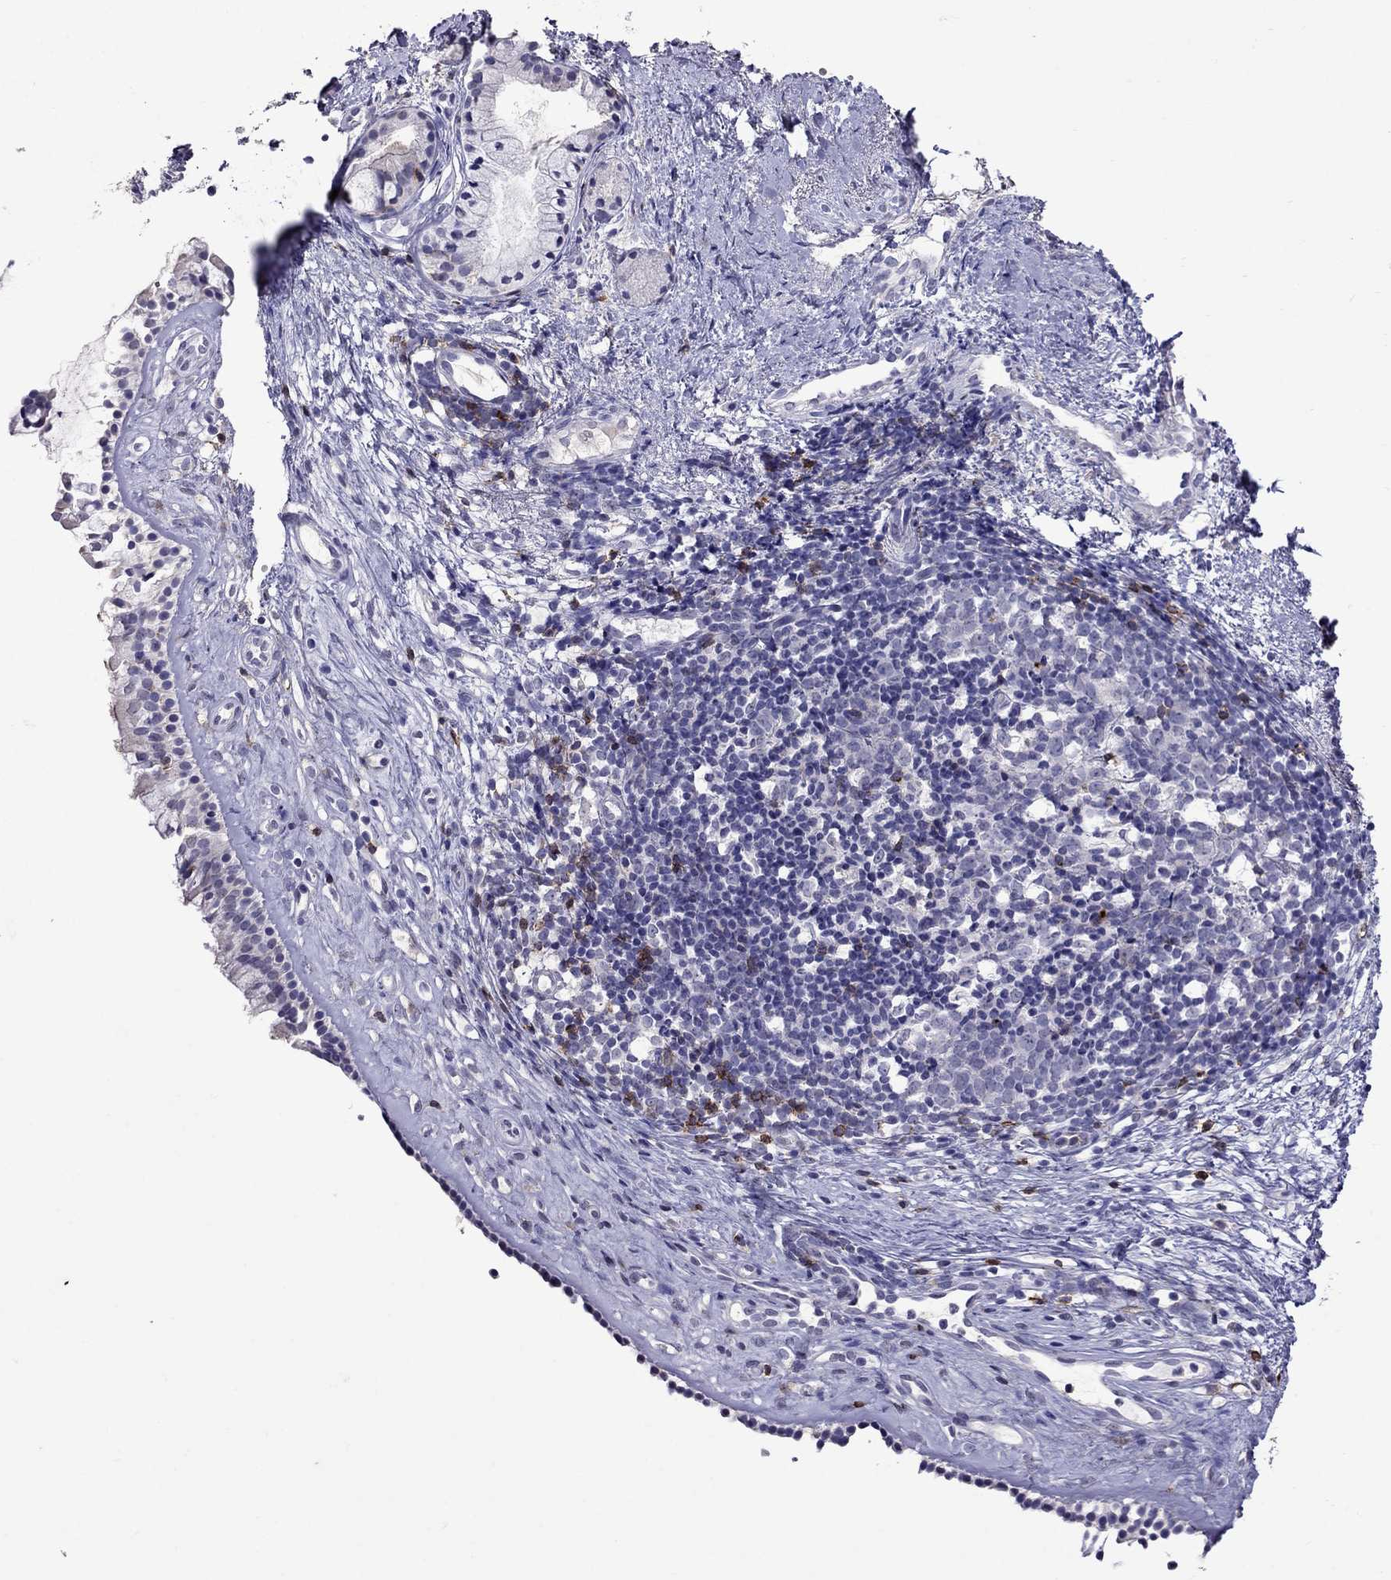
{"staining": {"intensity": "negative", "quantity": "none", "location": "none"}, "tissue": "nasopharynx", "cell_type": "Respiratory epithelial cells", "image_type": "normal", "snomed": [{"axis": "morphology", "description": "Normal tissue, NOS"}, {"axis": "topography", "description": "Nasopharynx"}], "caption": "This is an immunohistochemistry histopathology image of benign human nasopharynx. There is no expression in respiratory epithelial cells.", "gene": "CD8B", "patient": {"sex": "female", "age": 52}}